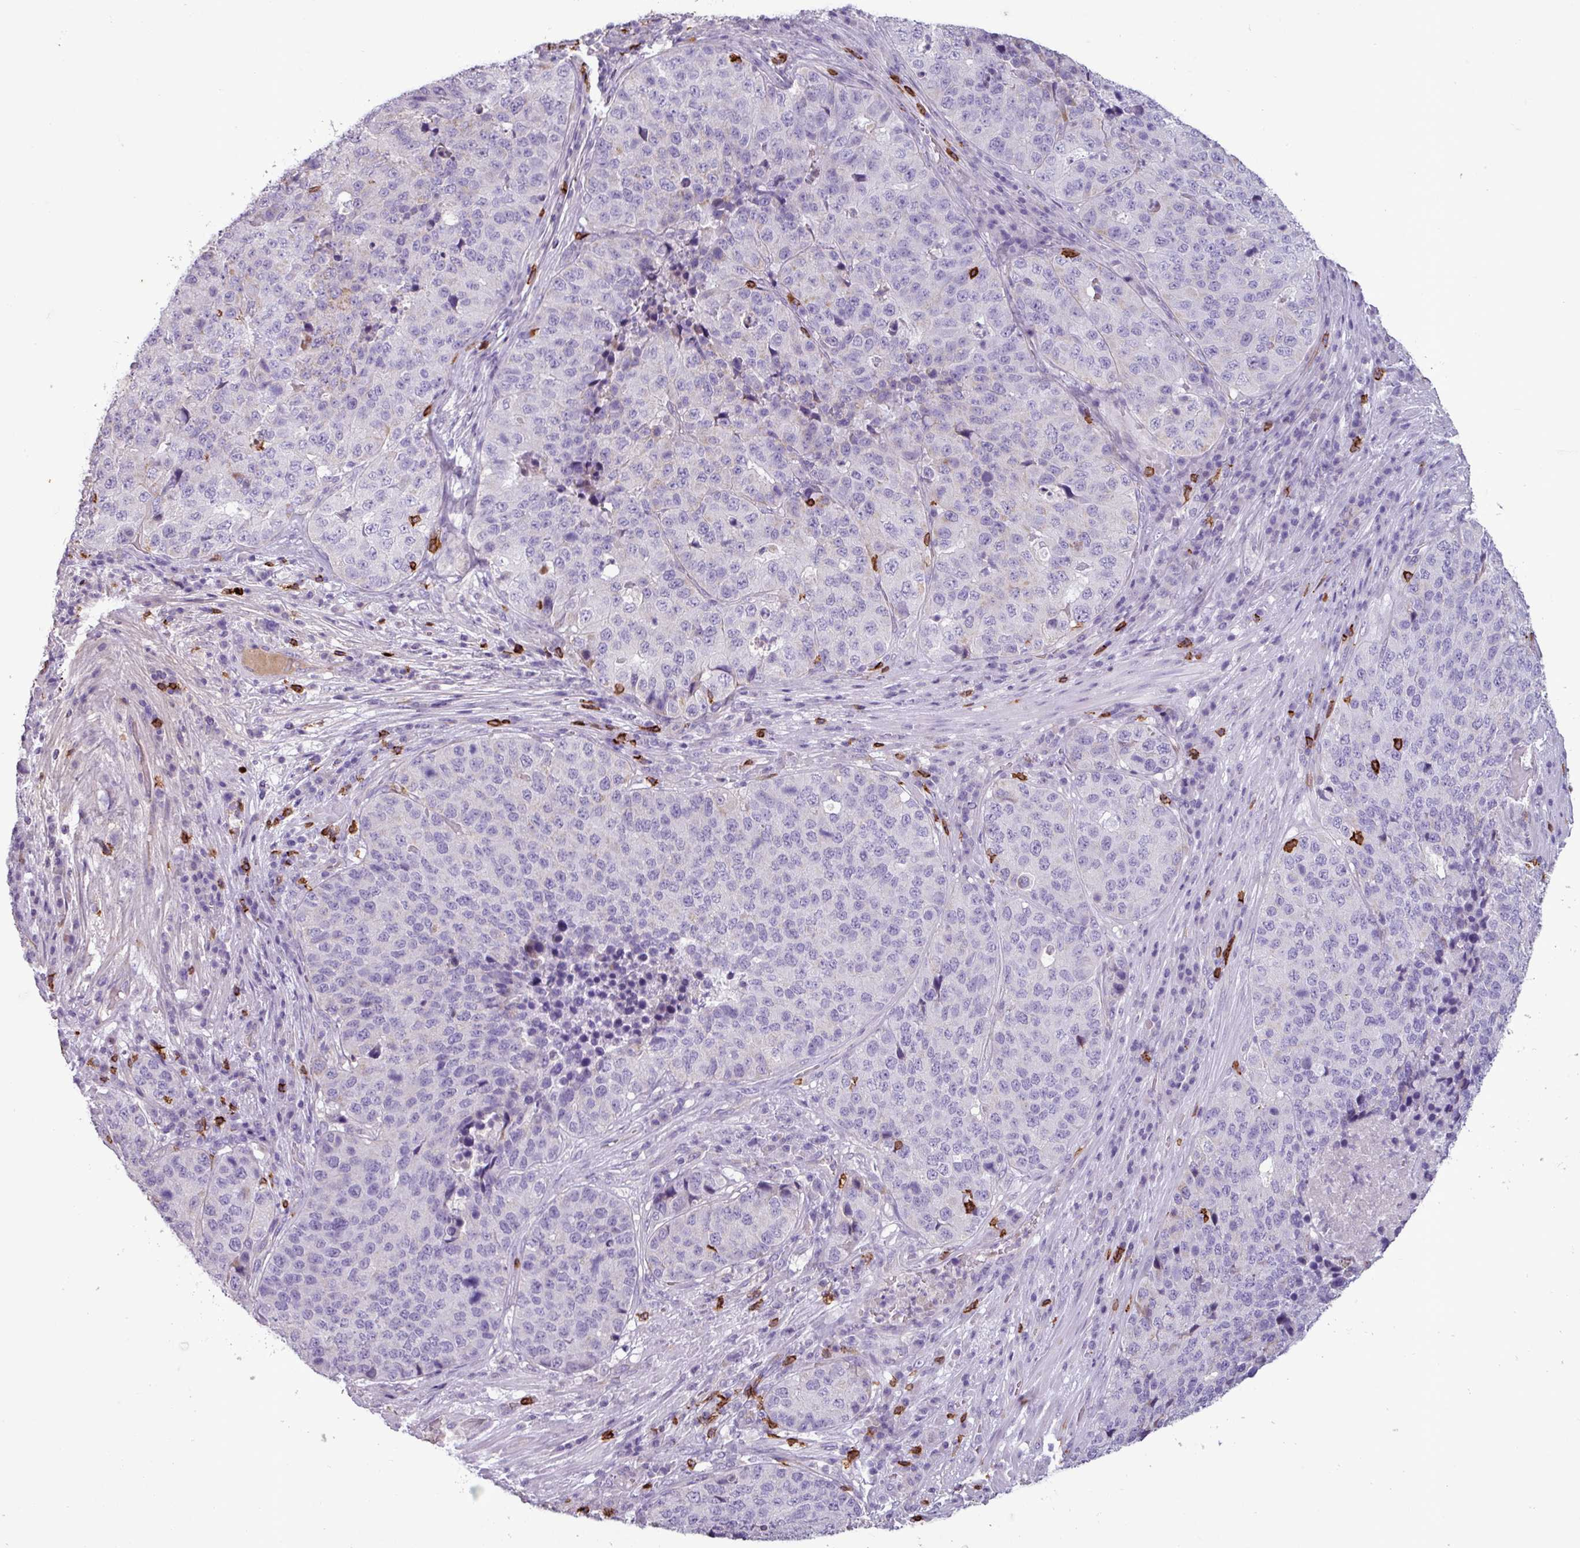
{"staining": {"intensity": "negative", "quantity": "none", "location": "none"}, "tissue": "stomach cancer", "cell_type": "Tumor cells", "image_type": "cancer", "snomed": [{"axis": "morphology", "description": "Adenocarcinoma, NOS"}, {"axis": "topography", "description": "Stomach"}], "caption": "There is no significant expression in tumor cells of stomach cancer (adenocarcinoma).", "gene": "CD8A", "patient": {"sex": "male", "age": 71}}